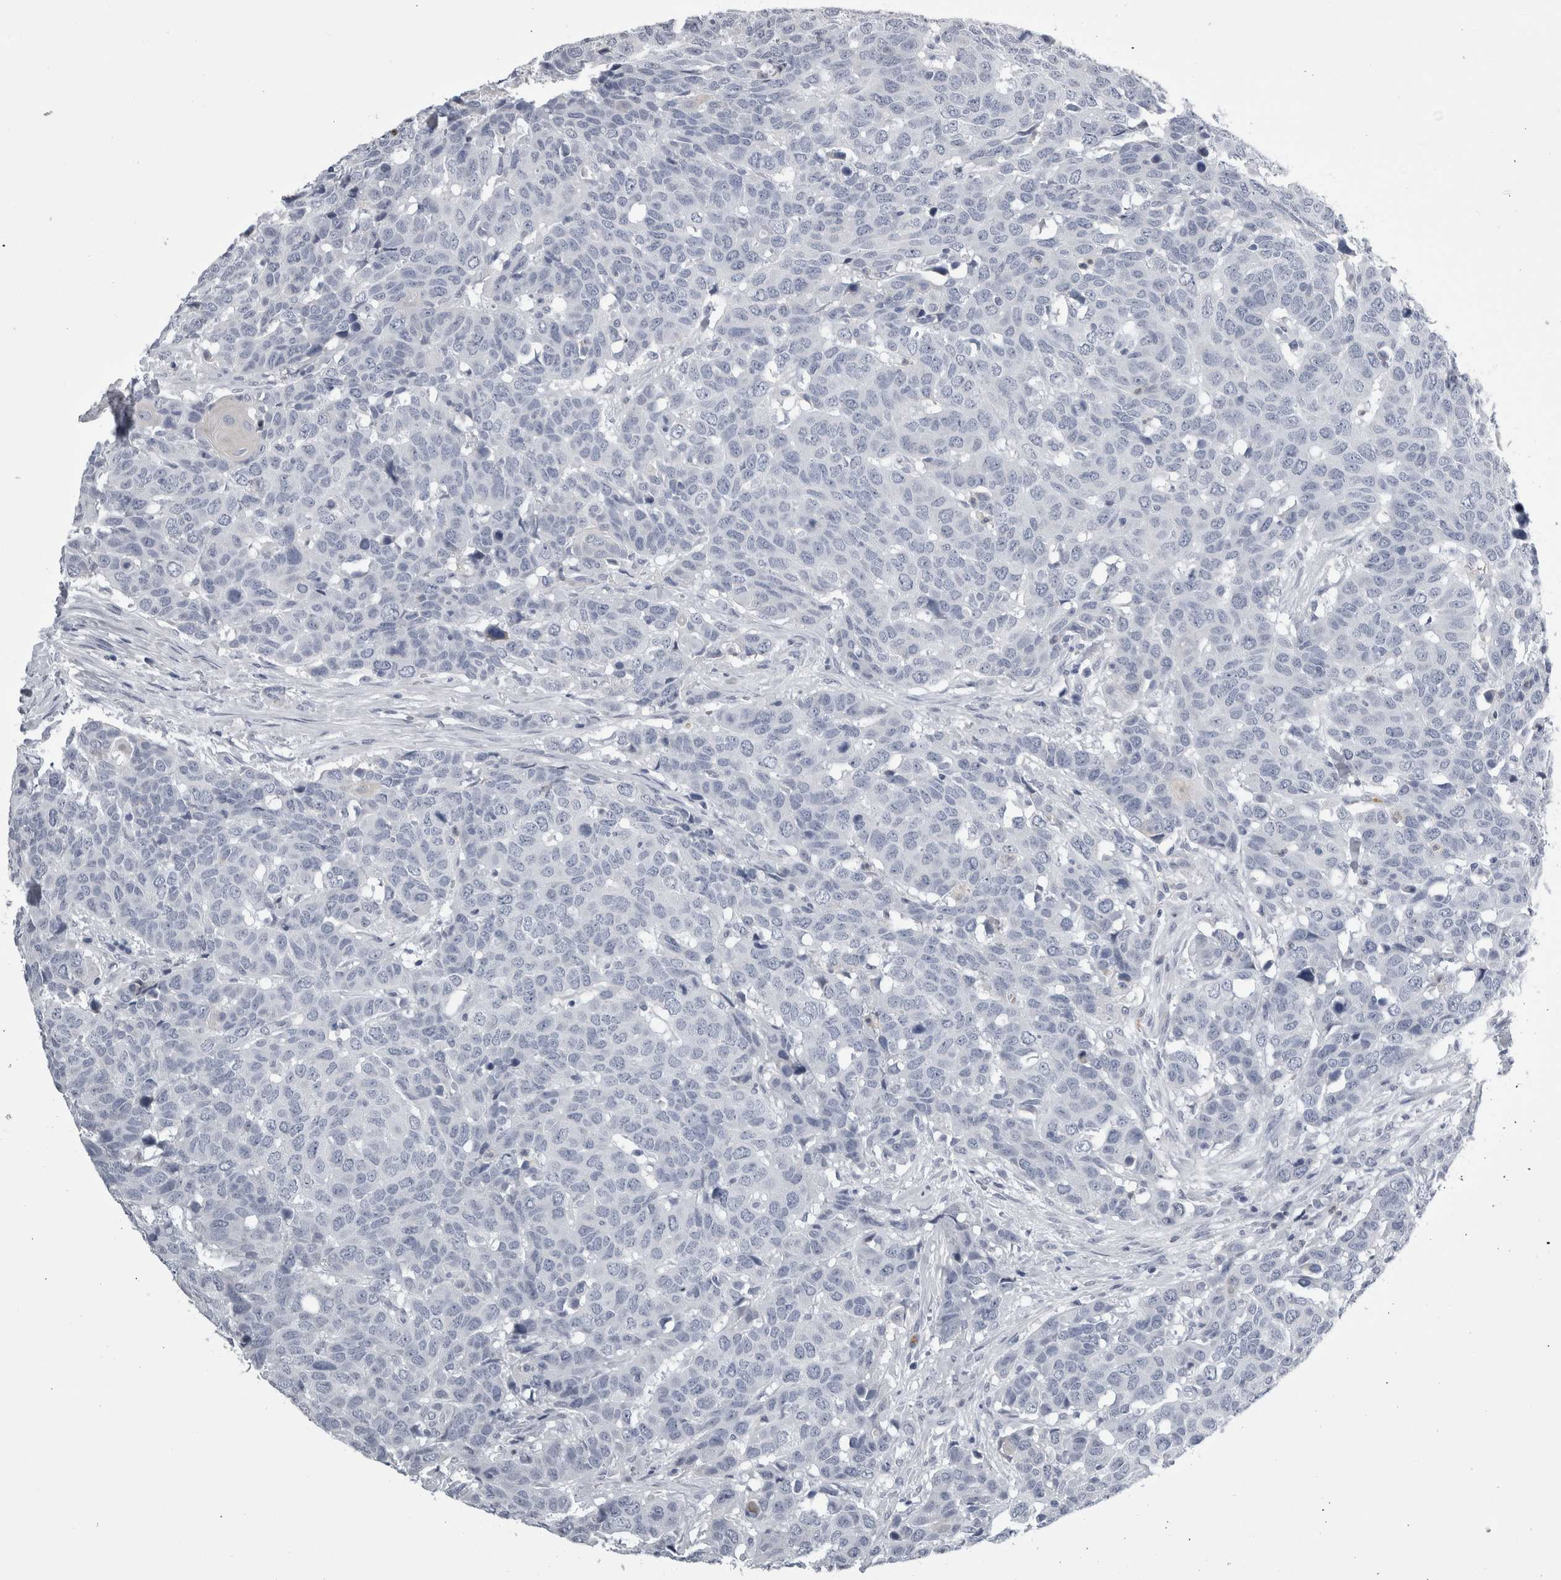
{"staining": {"intensity": "negative", "quantity": "none", "location": "none"}, "tissue": "head and neck cancer", "cell_type": "Tumor cells", "image_type": "cancer", "snomed": [{"axis": "morphology", "description": "Squamous cell carcinoma, NOS"}, {"axis": "topography", "description": "Head-Neck"}], "caption": "An immunohistochemistry micrograph of head and neck squamous cell carcinoma is shown. There is no staining in tumor cells of head and neck squamous cell carcinoma.", "gene": "ALDH8A1", "patient": {"sex": "male", "age": 66}}